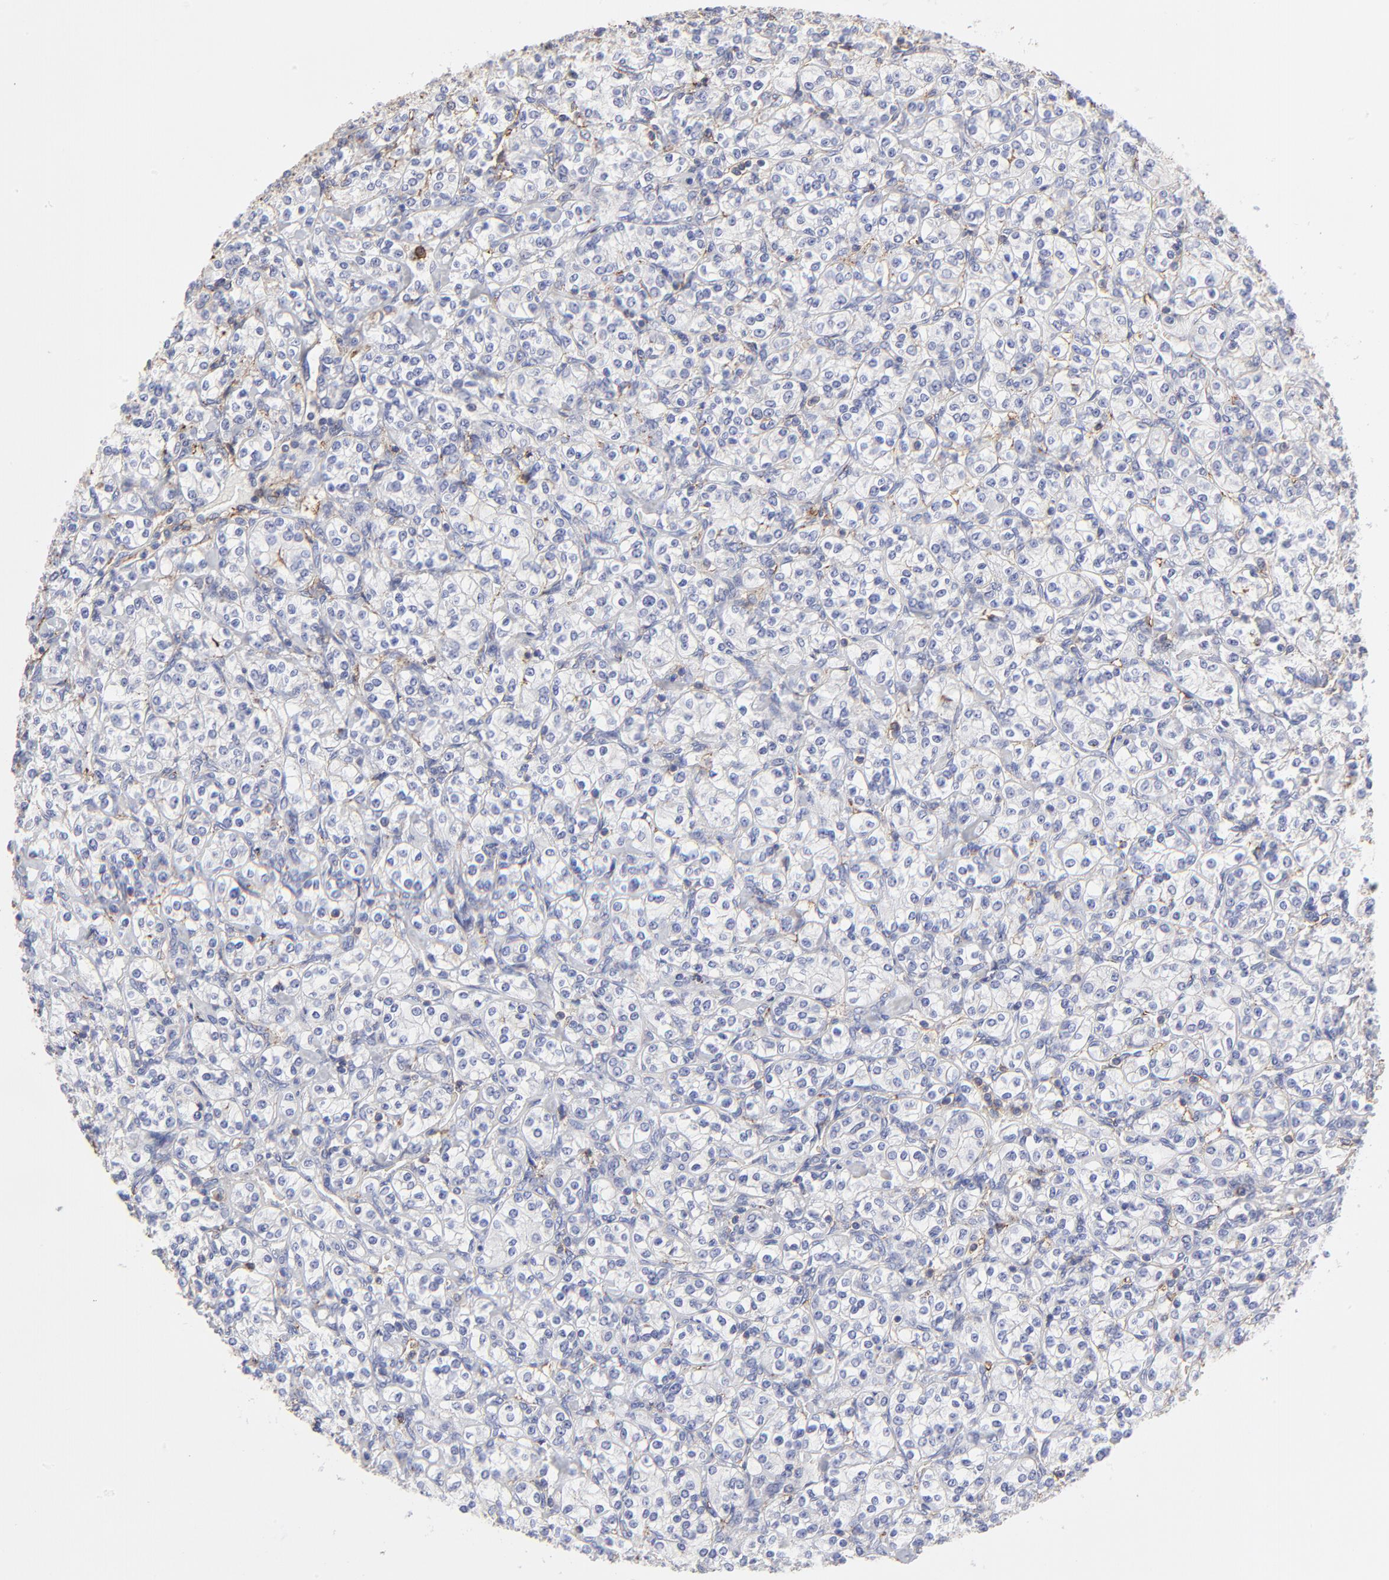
{"staining": {"intensity": "negative", "quantity": "none", "location": "none"}, "tissue": "renal cancer", "cell_type": "Tumor cells", "image_type": "cancer", "snomed": [{"axis": "morphology", "description": "Adenocarcinoma, NOS"}, {"axis": "topography", "description": "Kidney"}], "caption": "Immunohistochemistry histopathology image of adenocarcinoma (renal) stained for a protein (brown), which shows no positivity in tumor cells.", "gene": "ANXA6", "patient": {"sex": "male", "age": 77}}